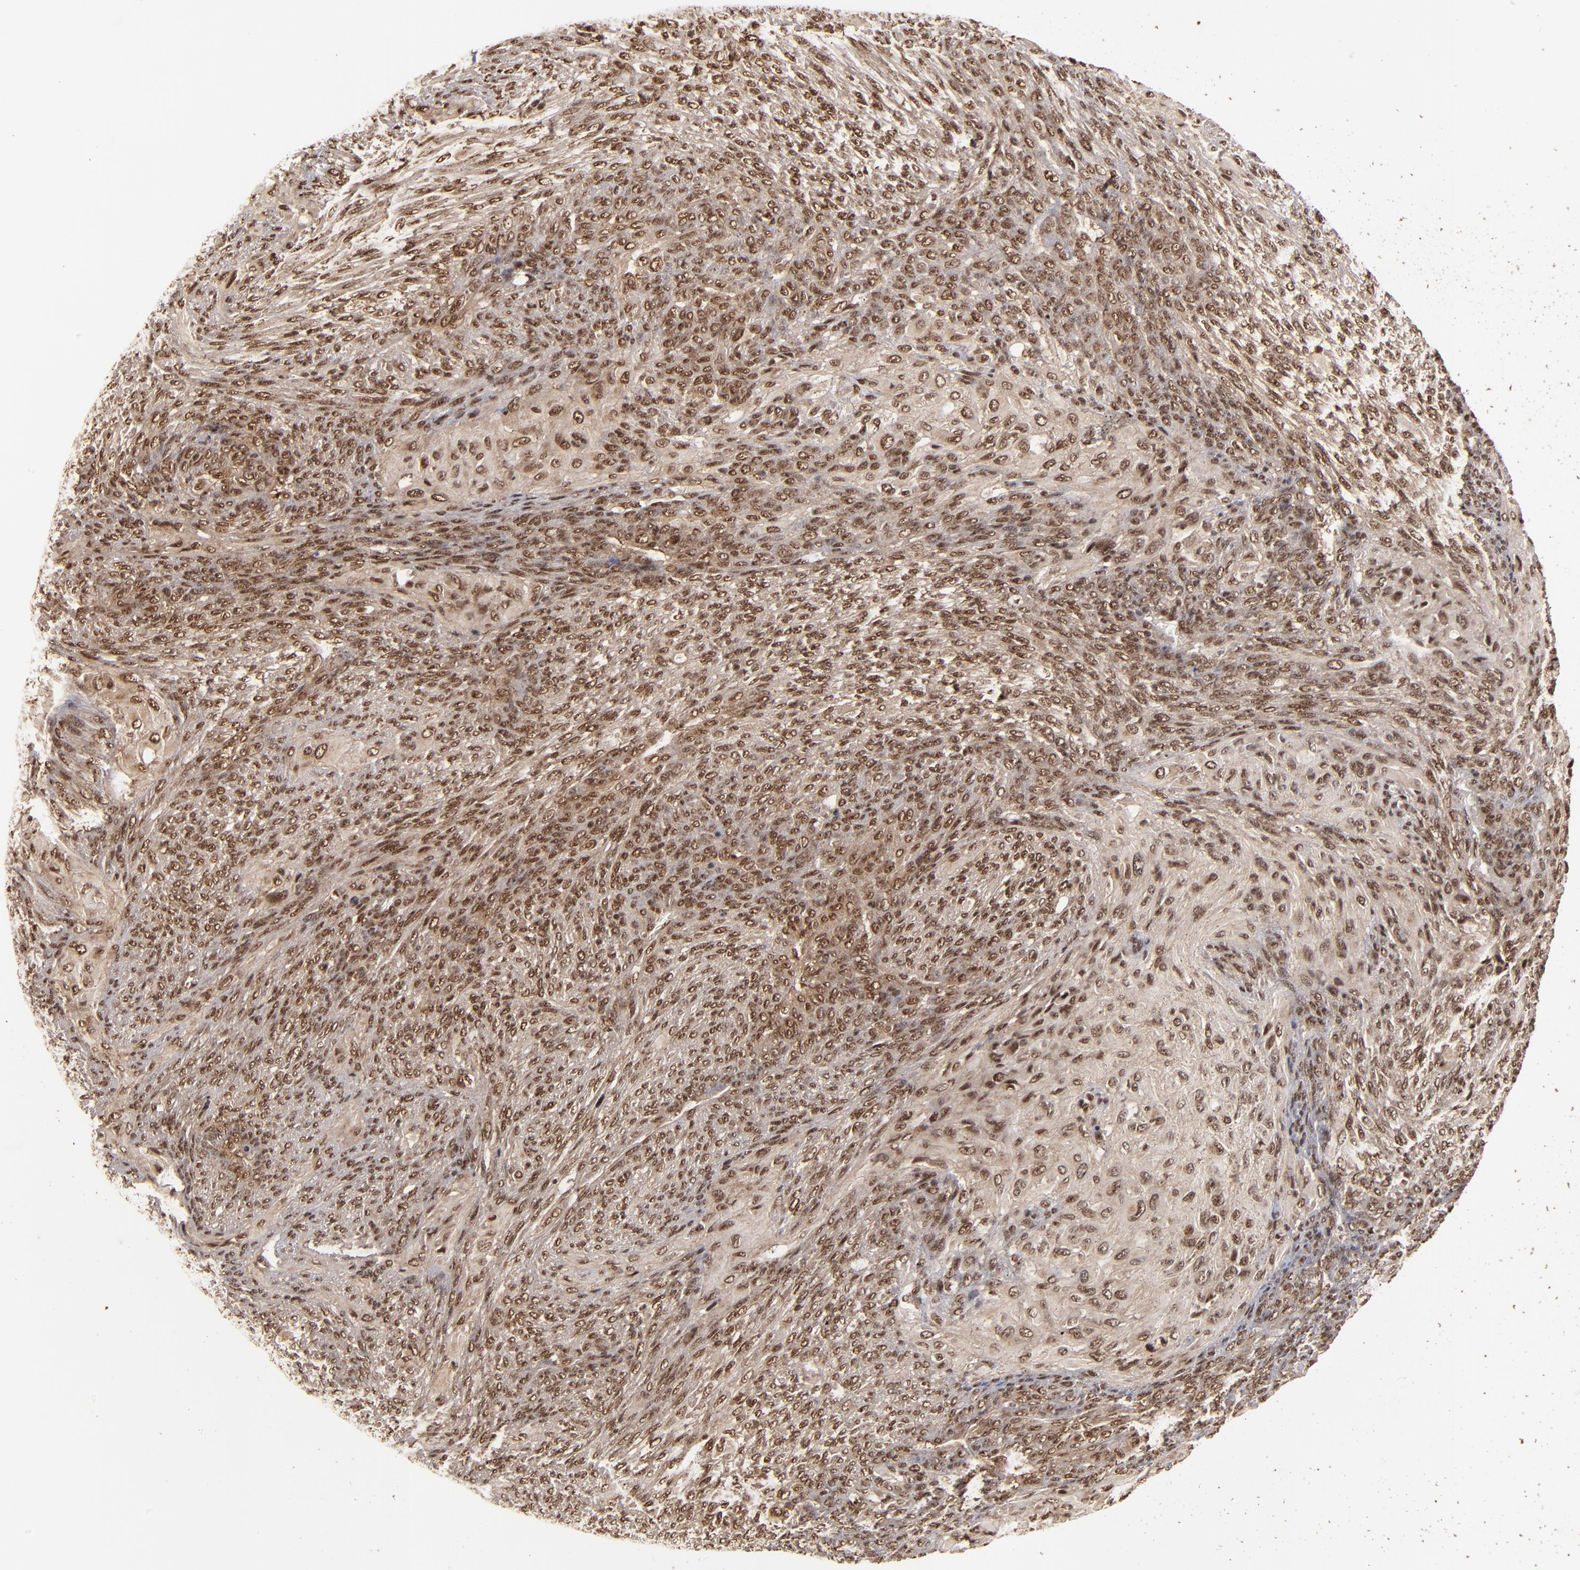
{"staining": {"intensity": "moderate", "quantity": ">75%", "location": "nuclear"}, "tissue": "glioma", "cell_type": "Tumor cells", "image_type": "cancer", "snomed": [{"axis": "morphology", "description": "Glioma, malignant, High grade"}, {"axis": "topography", "description": "Cerebral cortex"}], "caption": "Malignant glioma (high-grade) was stained to show a protein in brown. There is medium levels of moderate nuclear staining in approximately >75% of tumor cells.", "gene": "SNW1", "patient": {"sex": "female", "age": 55}}